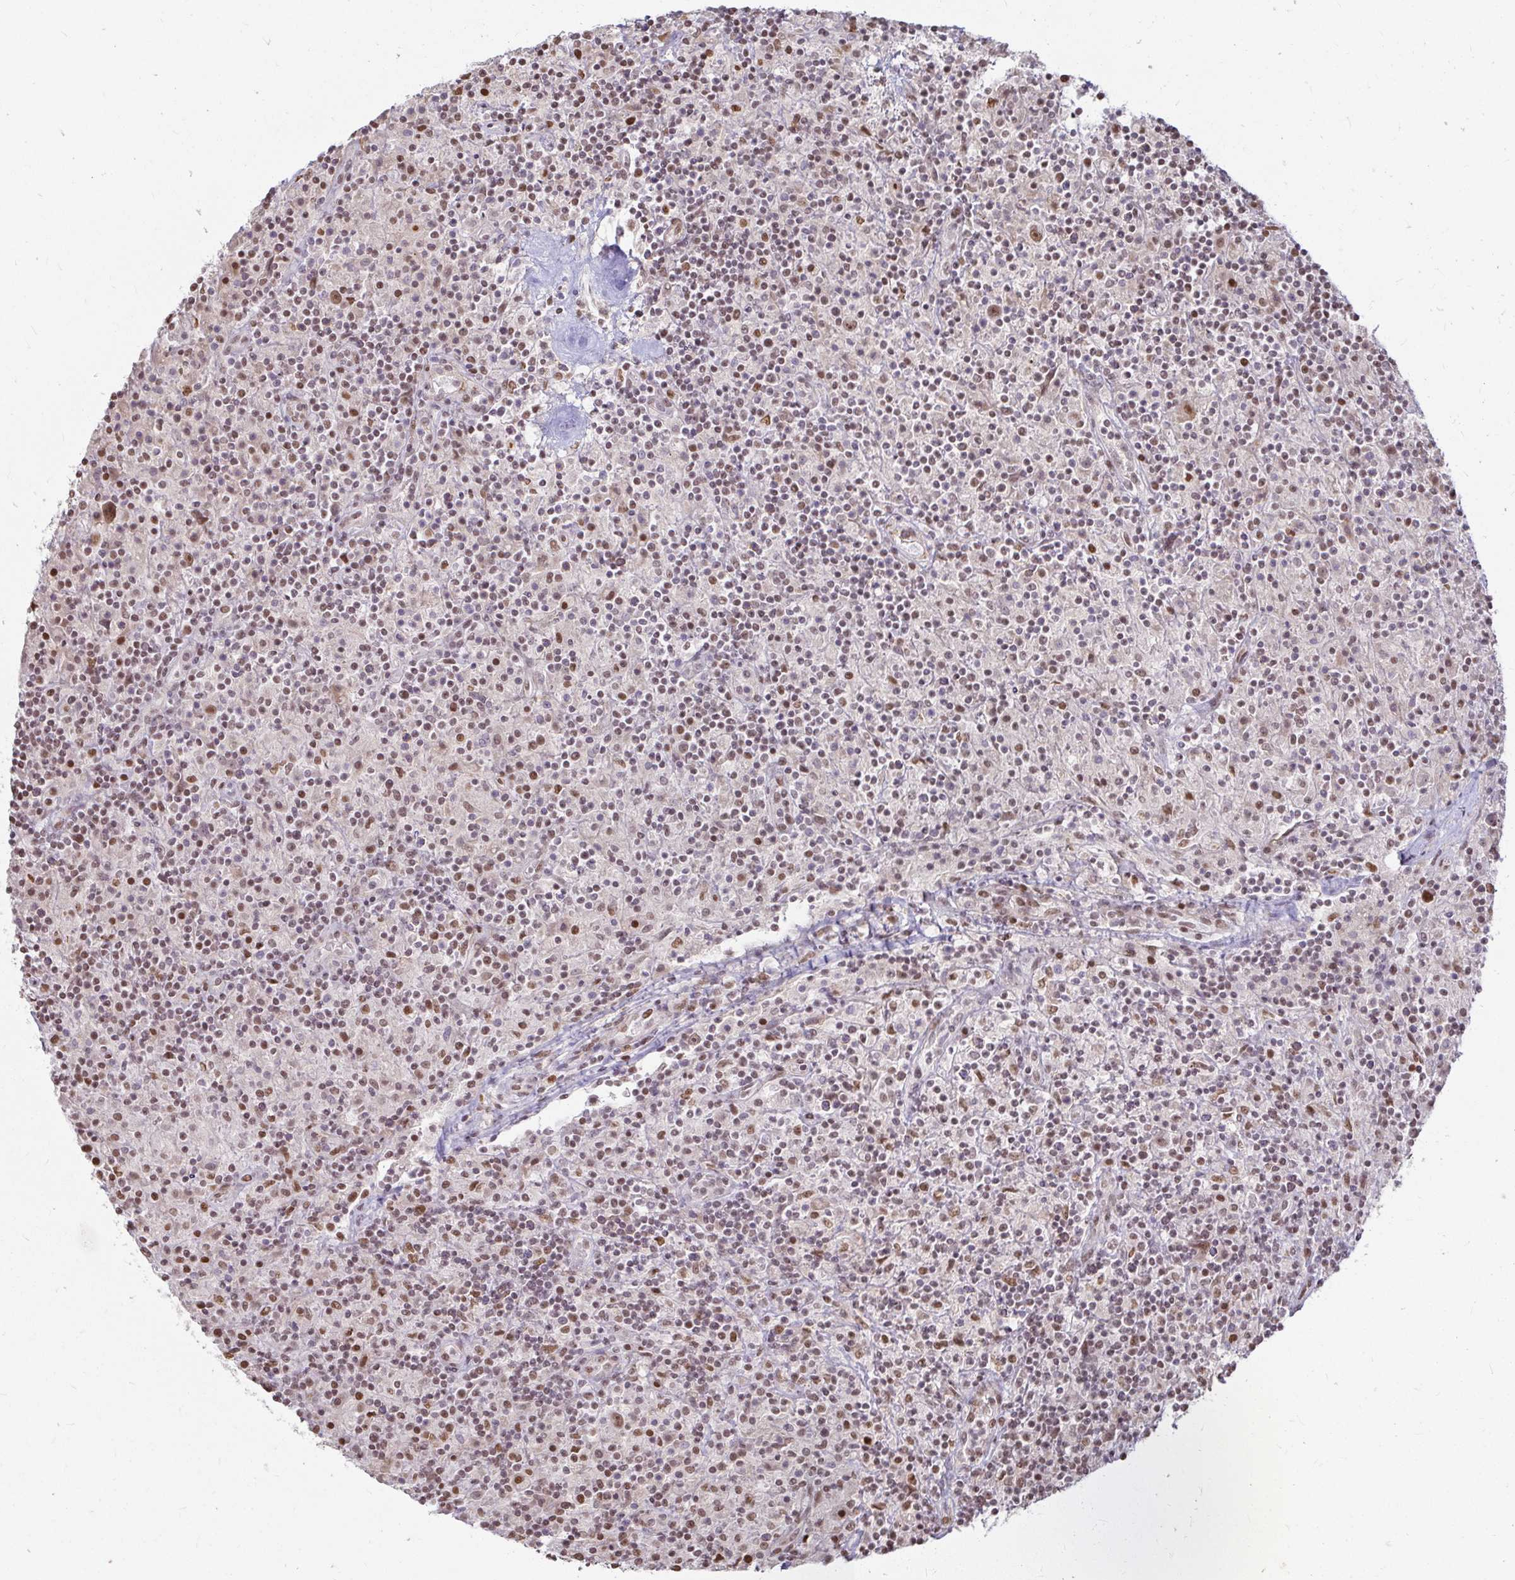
{"staining": {"intensity": "moderate", "quantity": ">75%", "location": "nuclear"}, "tissue": "lymphoma", "cell_type": "Tumor cells", "image_type": "cancer", "snomed": [{"axis": "morphology", "description": "Hodgkin's disease, NOS"}, {"axis": "topography", "description": "Lymph node"}], "caption": "Immunohistochemistry (IHC) of human lymphoma displays medium levels of moderate nuclear staining in about >75% of tumor cells.", "gene": "HNRNPU", "patient": {"sex": "male", "age": 70}}